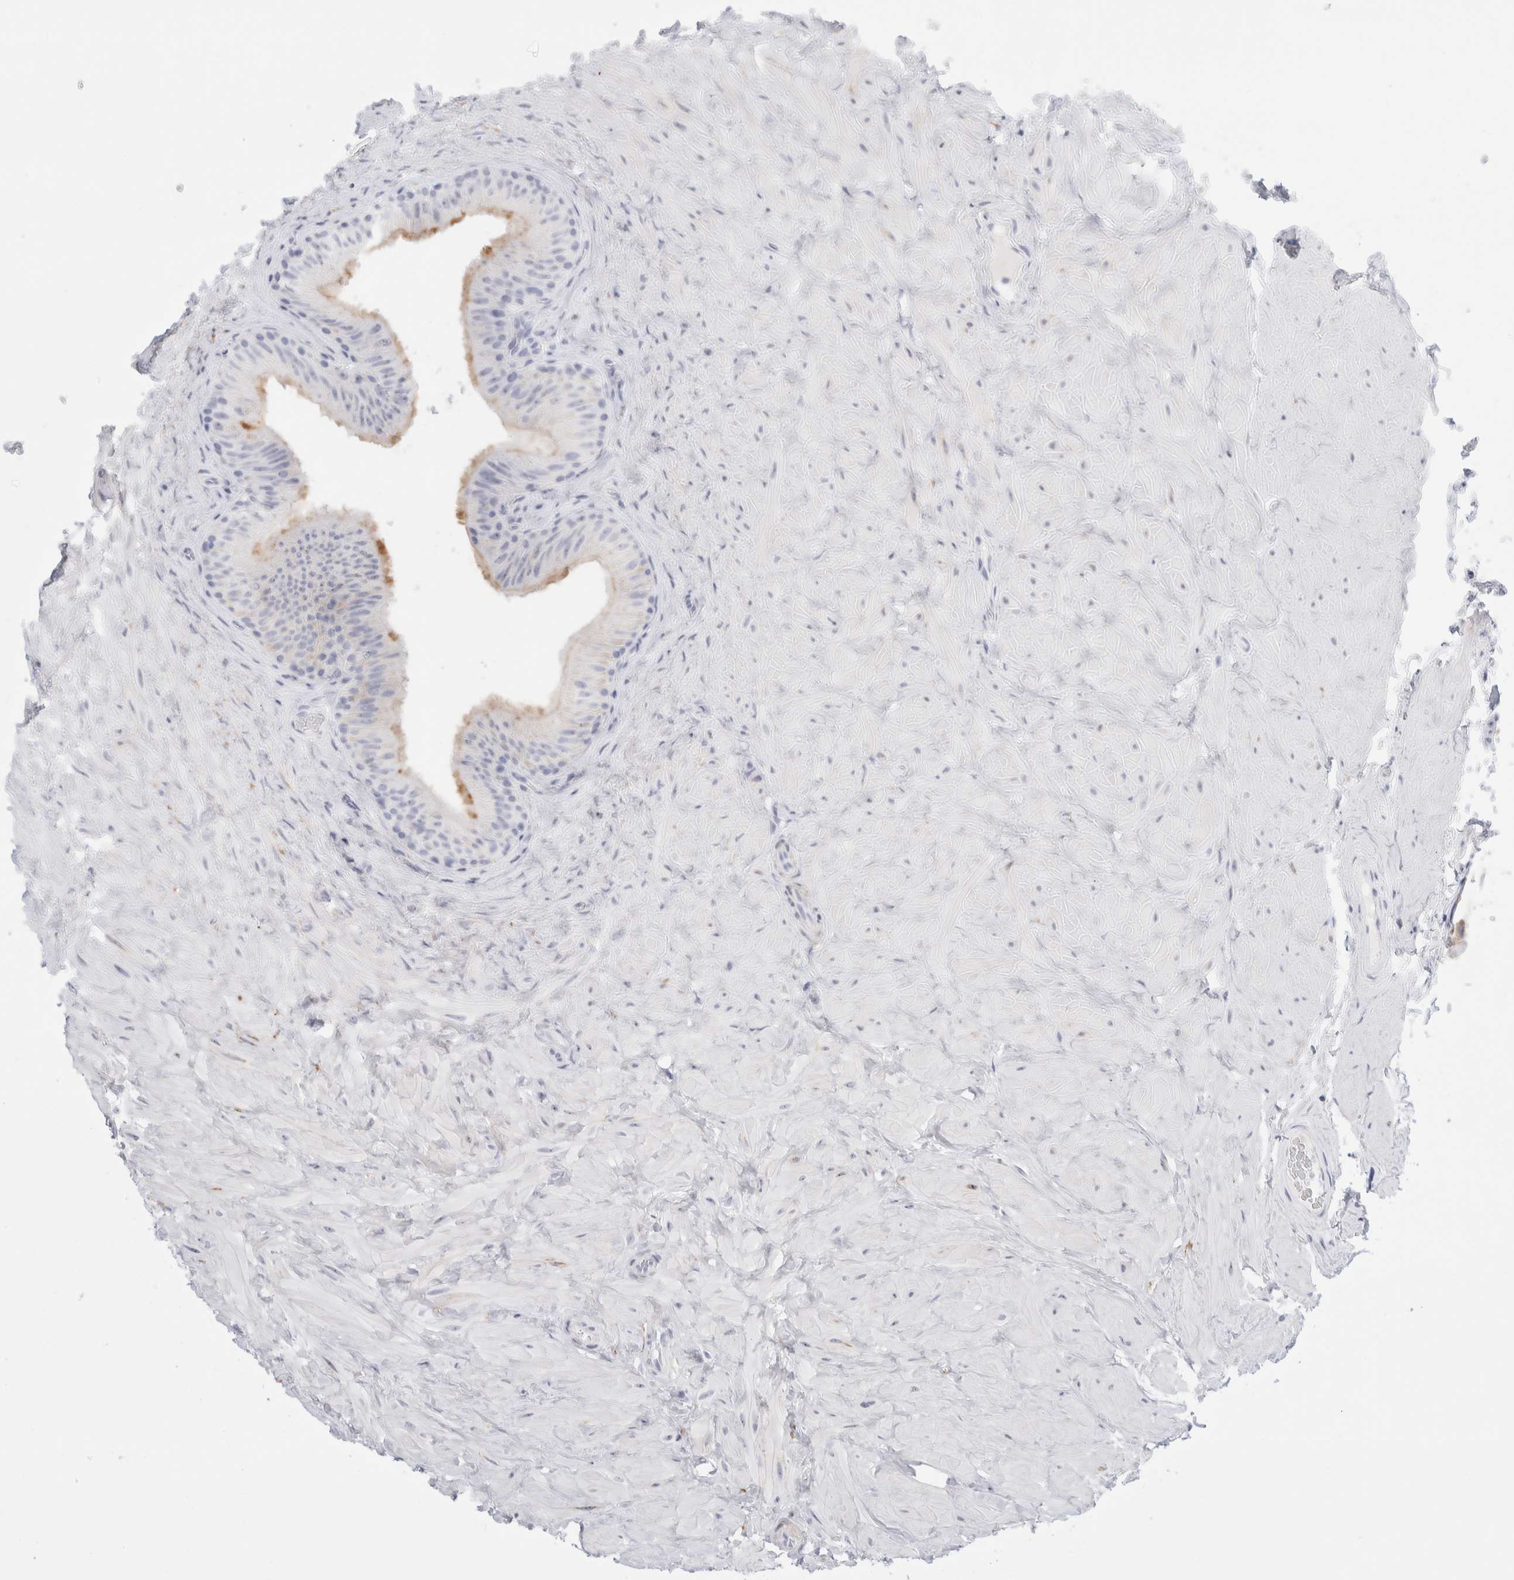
{"staining": {"intensity": "strong", "quantity": "25%-75%", "location": "cytoplasmic/membranous"}, "tissue": "epididymis", "cell_type": "Glandular cells", "image_type": "normal", "snomed": [{"axis": "morphology", "description": "Normal tissue, NOS"}, {"axis": "topography", "description": "Vascular tissue"}, {"axis": "topography", "description": "Epididymis"}], "caption": "Glandular cells display strong cytoplasmic/membranous staining in about 25%-75% of cells in normal epididymis. (DAB (3,3'-diaminobenzidine) = brown stain, brightfield microscopy at high magnification).", "gene": "MUC15", "patient": {"sex": "male", "age": 49}}